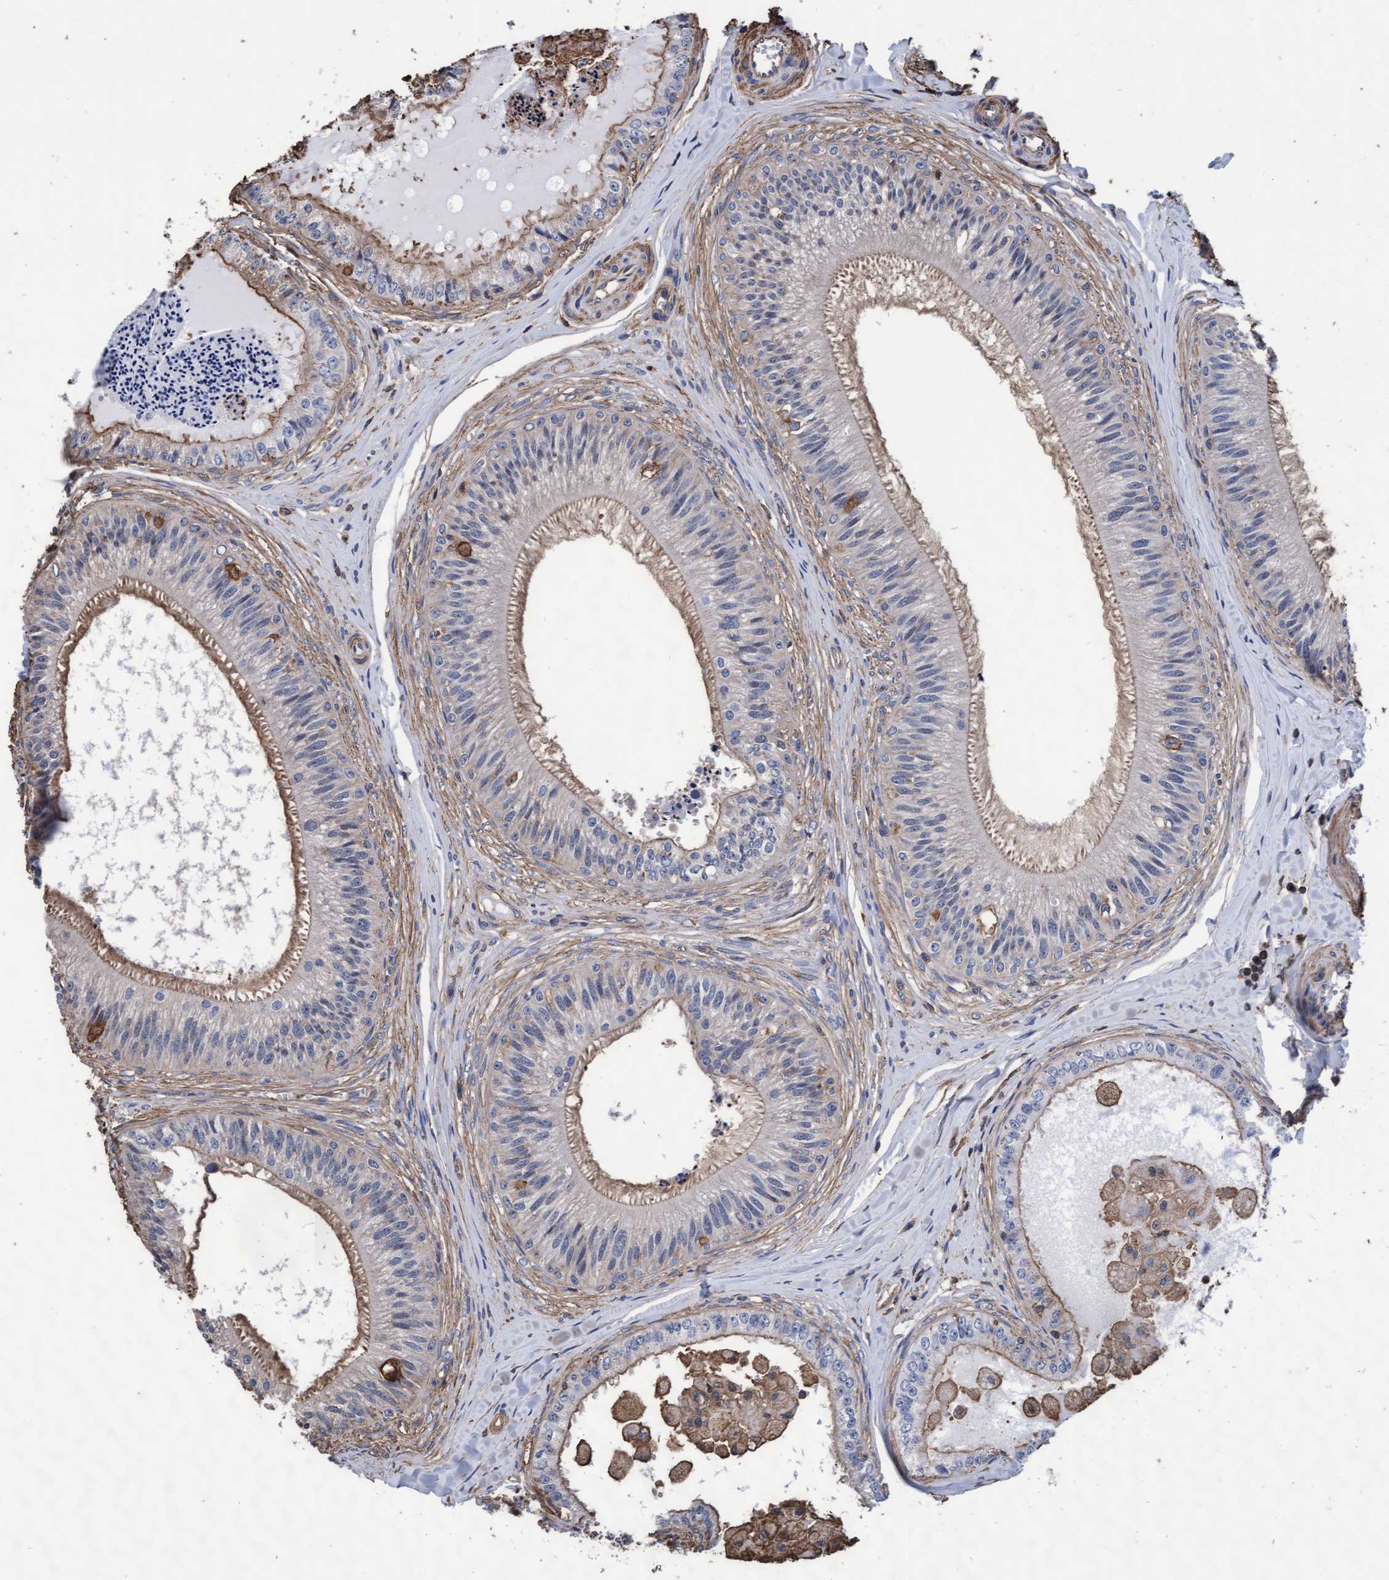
{"staining": {"intensity": "weak", "quantity": ">75%", "location": "cytoplasmic/membranous"}, "tissue": "epididymis", "cell_type": "Glandular cells", "image_type": "normal", "snomed": [{"axis": "morphology", "description": "Normal tissue, NOS"}, {"axis": "topography", "description": "Epididymis"}], "caption": "Epididymis stained with immunohistochemistry (IHC) exhibits weak cytoplasmic/membranous staining in about >75% of glandular cells. (DAB IHC with brightfield microscopy, high magnification).", "gene": "GRHPR", "patient": {"sex": "male", "age": 31}}